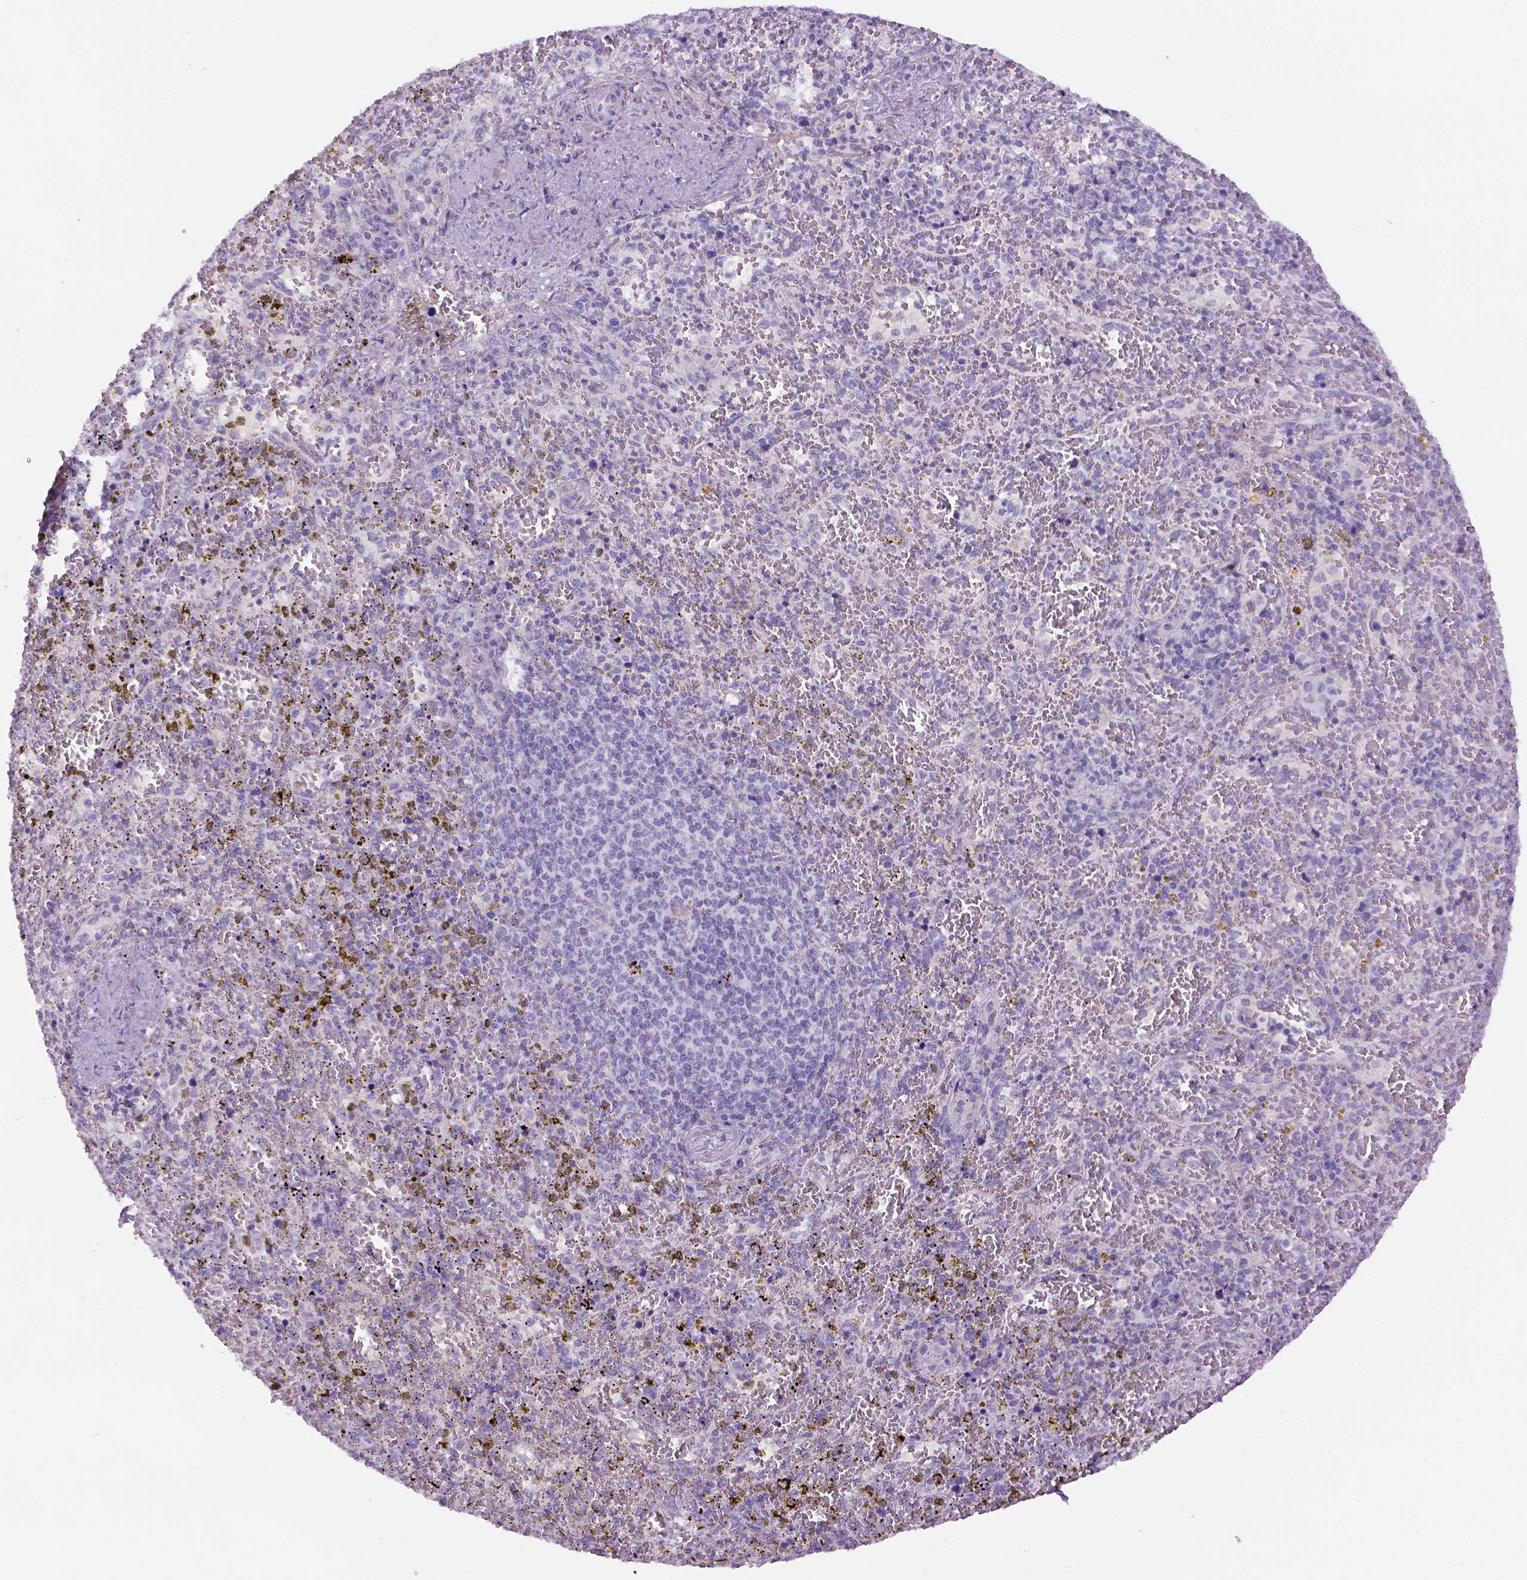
{"staining": {"intensity": "negative", "quantity": "none", "location": "none"}, "tissue": "spleen", "cell_type": "Cells in red pulp", "image_type": "normal", "snomed": [{"axis": "morphology", "description": "Normal tissue, NOS"}, {"axis": "topography", "description": "Spleen"}], "caption": "An image of spleen stained for a protein exhibits no brown staining in cells in red pulp. Nuclei are stained in blue.", "gene": "DNAH11", "patient": {"sex": "female", "age": 50}}